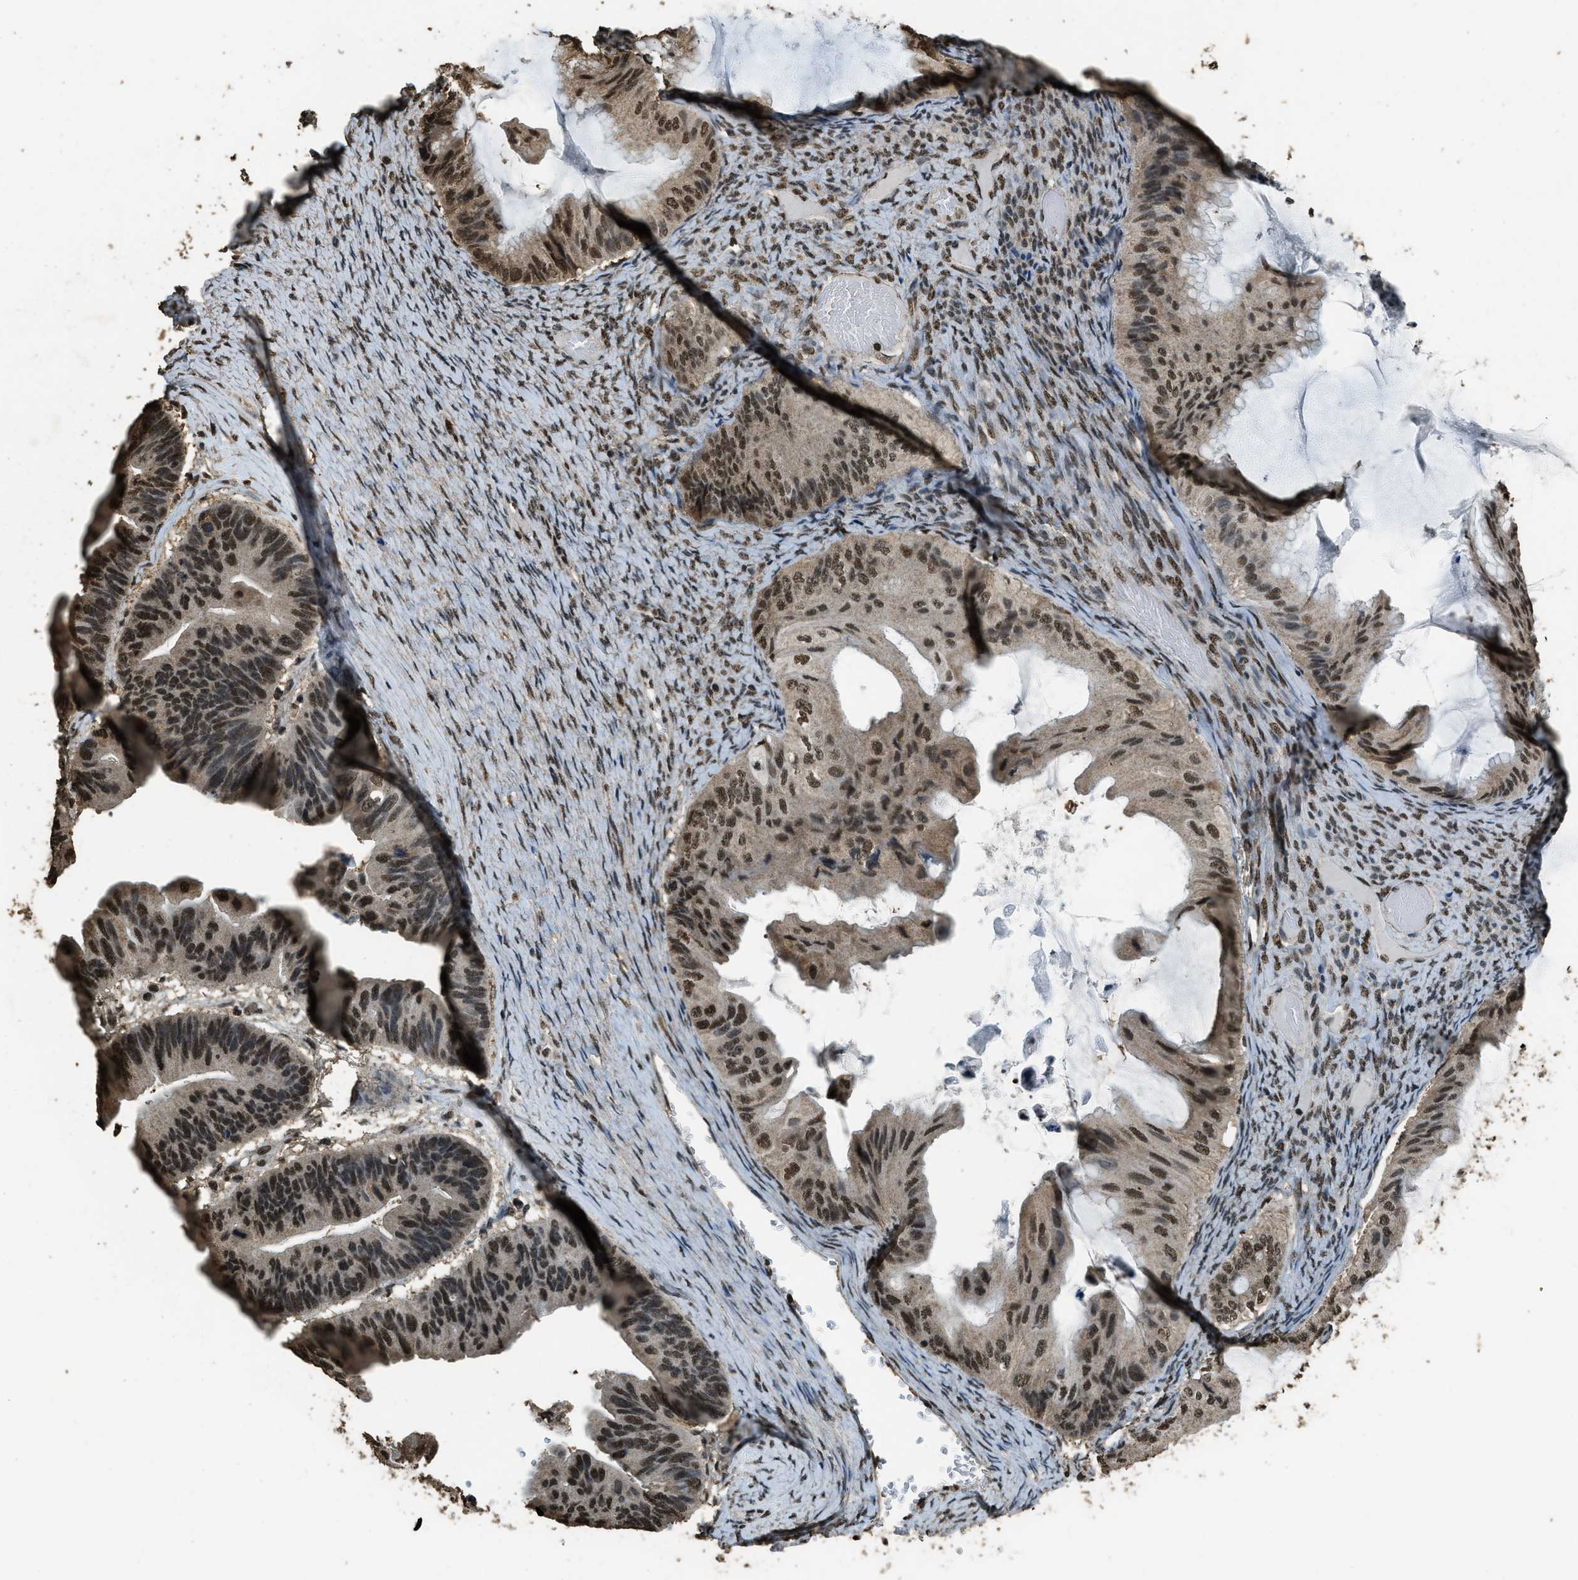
{"staining": {"intensity": "moderate", "quantity": ">75%", "location": "nuclear"}, "tissue": "ovarian cancer", "cell_type": "Tumor cells", "image_type": "cancer", "snomed": [{"axis": "morphology", "description": "Cystadenocarcinoma, mucinous, NOS"}, {"axis": "topography", "description": "Ovary"}], "caption": "Approximately >75% of tumor cells in human ovarian mucinous cystadenocarcinoma reveal moderate nuclear protein staining as visualized by brown immunohistochemical staining.", "gene": "MYB", "patient": {"sex": "female", "age": 61}}